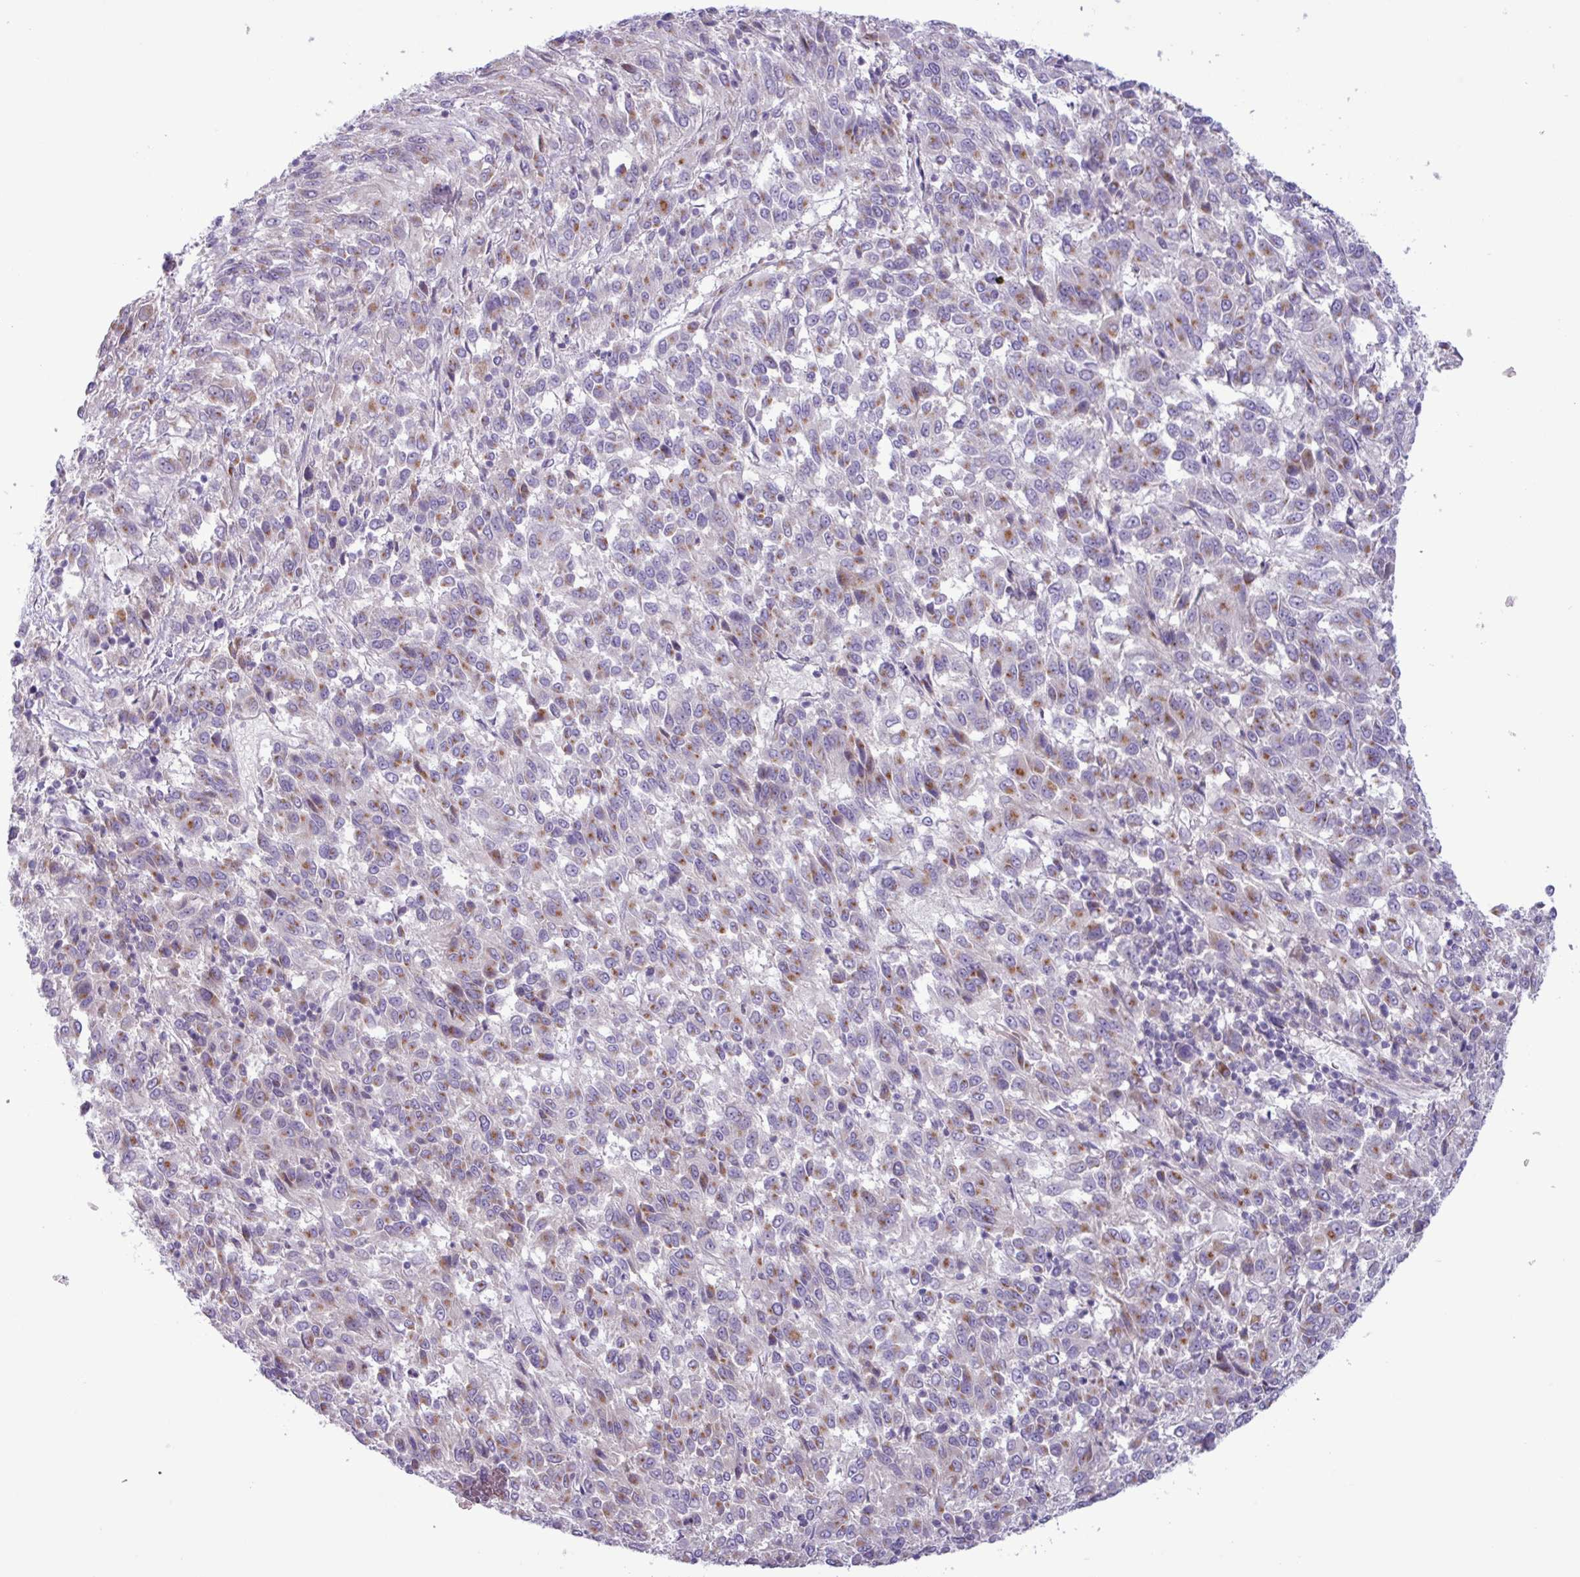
{"staining": {"intensity": "moderate", "quantity": "25%-75%", "location": "cytoplasmic/membranous"}, "tissue": "melanoma", "cell_type": "Tumor cells", "image_type": "cancer", "snomed": [{"axis": "morphology", "description": "Malignant melanoma, Metastatic site"}, {"axis": "topography", "description": "Lung"}], "caption": "Immunohistochemistry staining of malignant melanoma (metastatic site), which demonstrates medium levels of moderate cytoplasmic/membranous expression in about 25%-75% of tumor cells indicating moderate cytoplasmic/membranous protein positivity. The staining was performed using DAB (brown) for protein detection and nuclei were counterstained in hematoxylin (blue).", "gene": "STIMATE", "patient": {"sex": "male", "age": 64}}